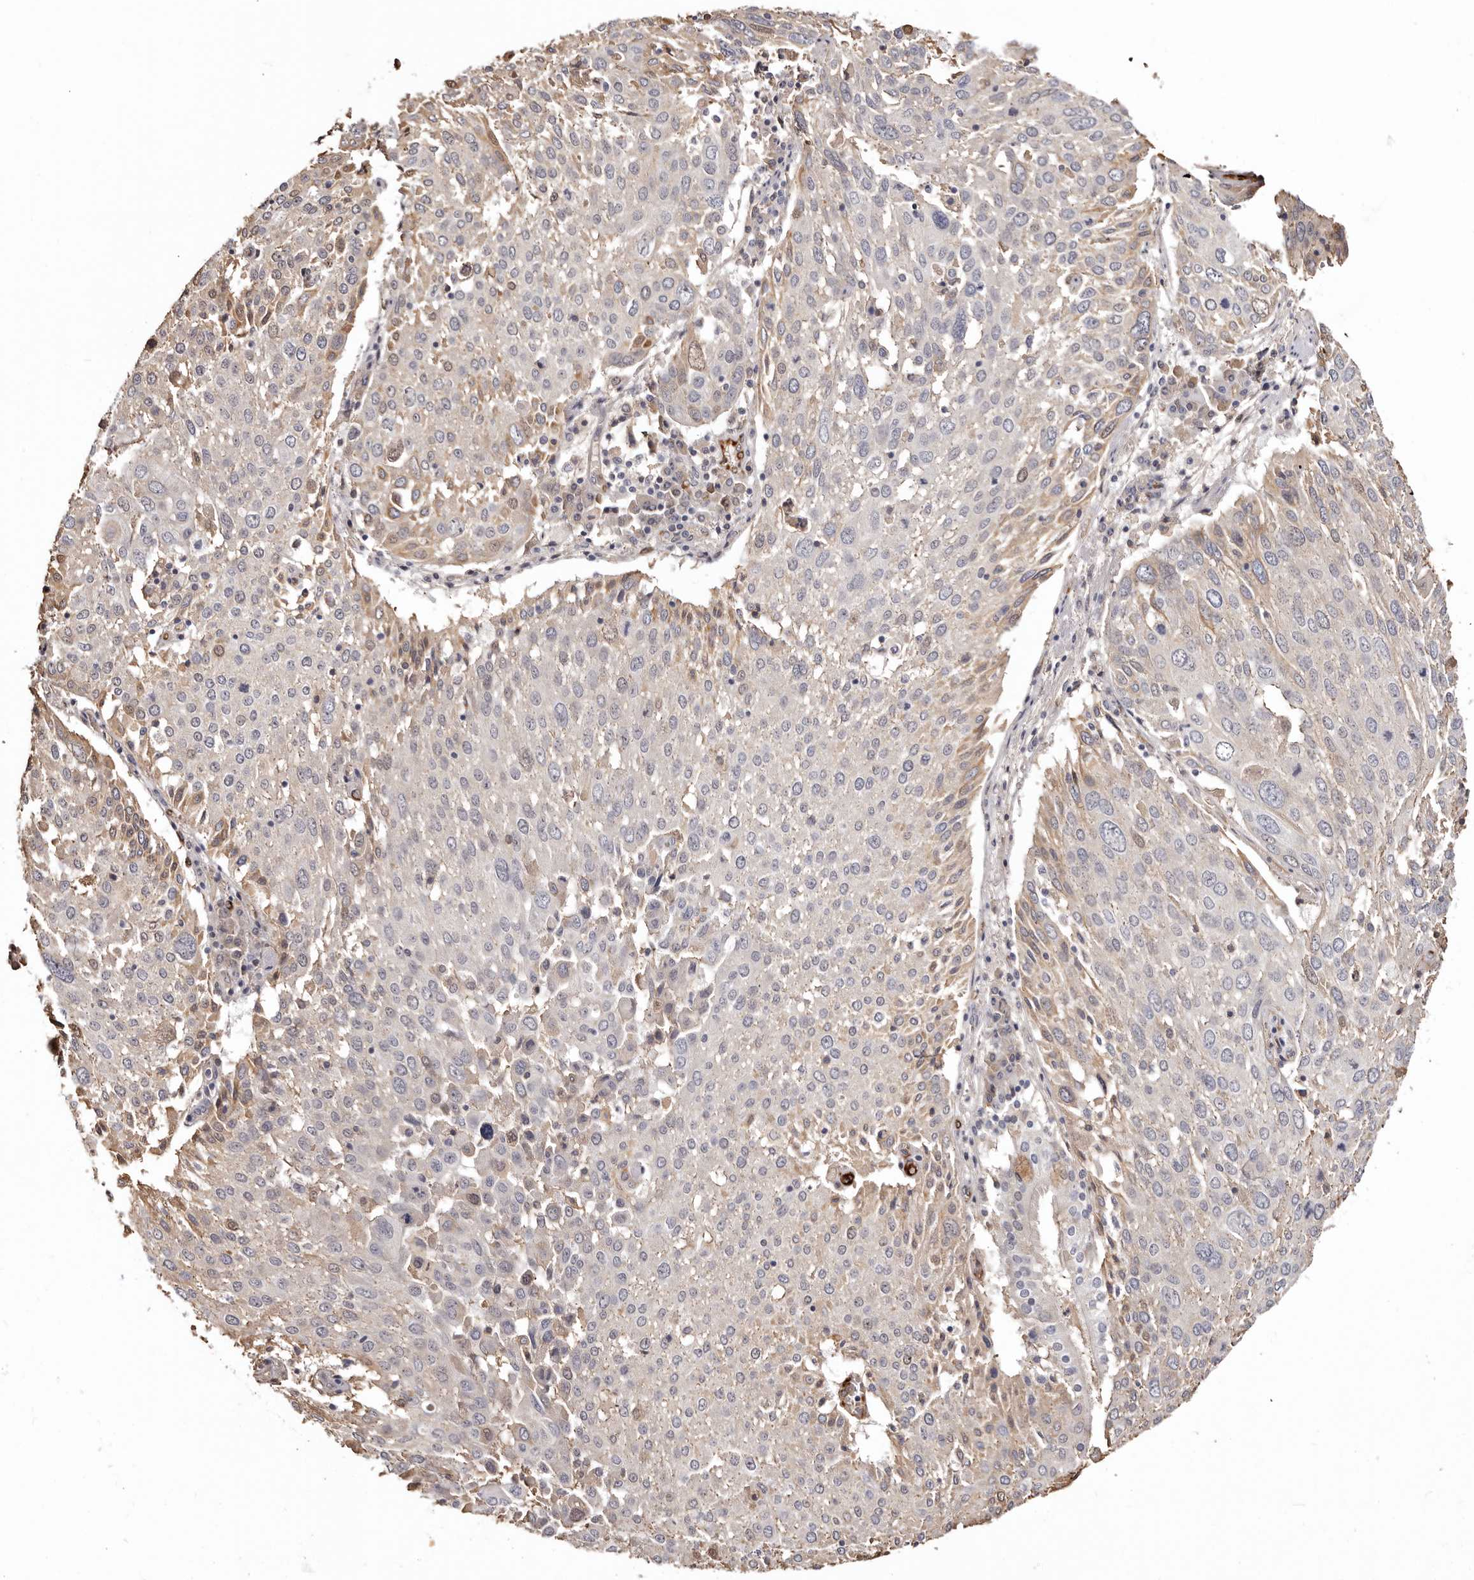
{"staining": {"intensity": "weak", "quantity": "<25%", "location": "cytoplasmic/membranous"}, "tissue": "lung cancer", "cell_type": "Tumor cells", "image_type": "cancer", "snomed": [{"axis": "morphology", "description": "Squamous cell carcinoma, NOS"}, {"axis": "topography", "description": "Lung"}], "caption": "Tumor cells are negative for protein expression in human lung squamous cell carcinoma.", "gene": "ZNF557", "patient": {"sex": "male", "age": 65}}